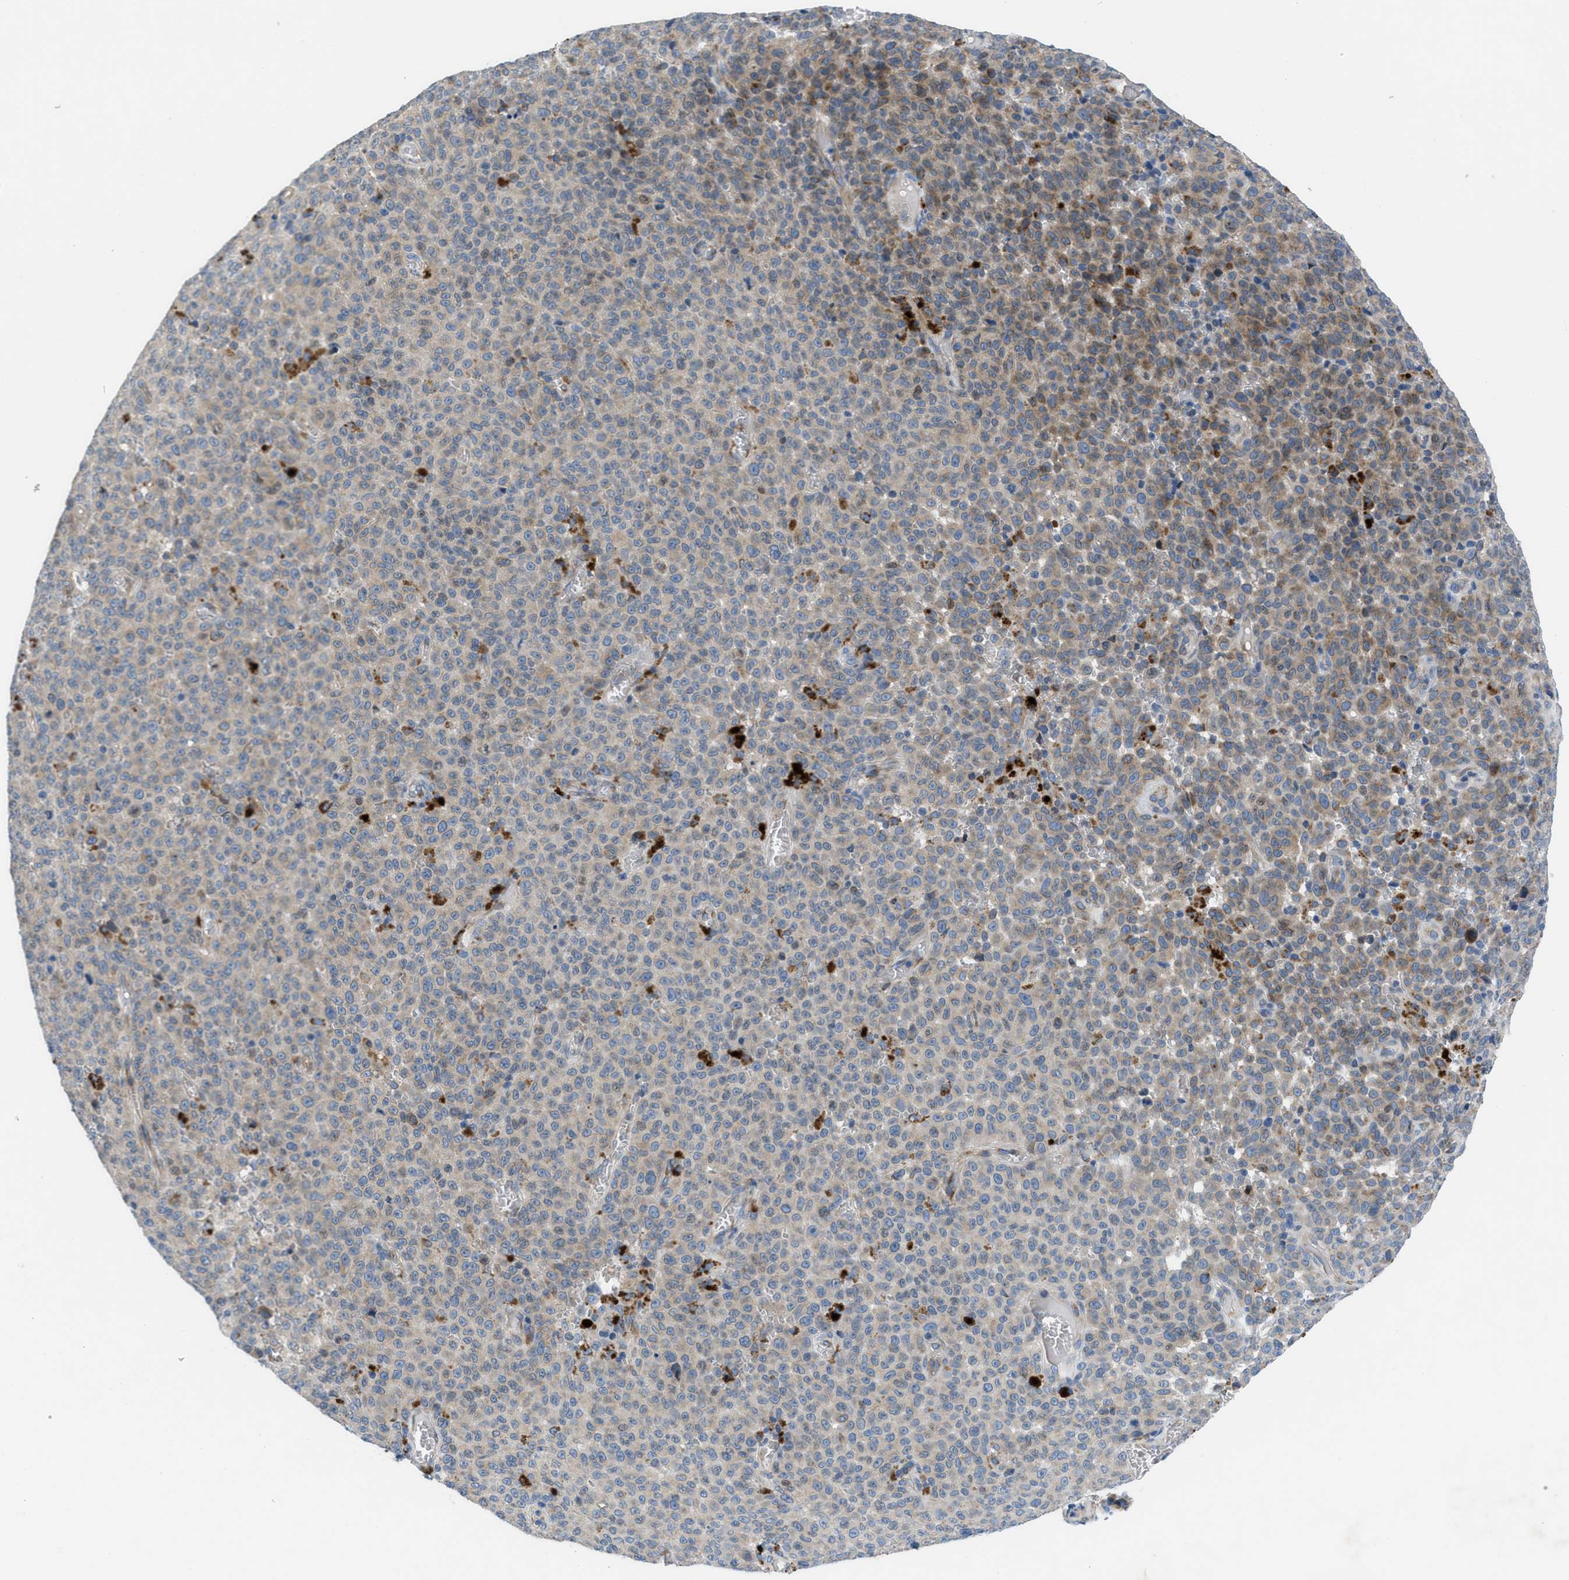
{"staining": {"intensity": "moderate", "quantity": "<25%", "location": "cytoplasmic/membranous"}, "tissue": "melanoma", "cell_type": "Tumor cells", "image_type": "cancer", "snomed": [{"axis": "morphology", "description": "Malignant melanoma, NOS"}, {"axis": "topography", "description": "Skin"}], "caption": "Tumor cells exhibit low levels of moderate cytoplasmic/membranous staining in about <25% of cells in malignant melanoma. Nuclei are stained in blue.", "gene": "PGR", "patient": {"sex": "female", "age": 82}}